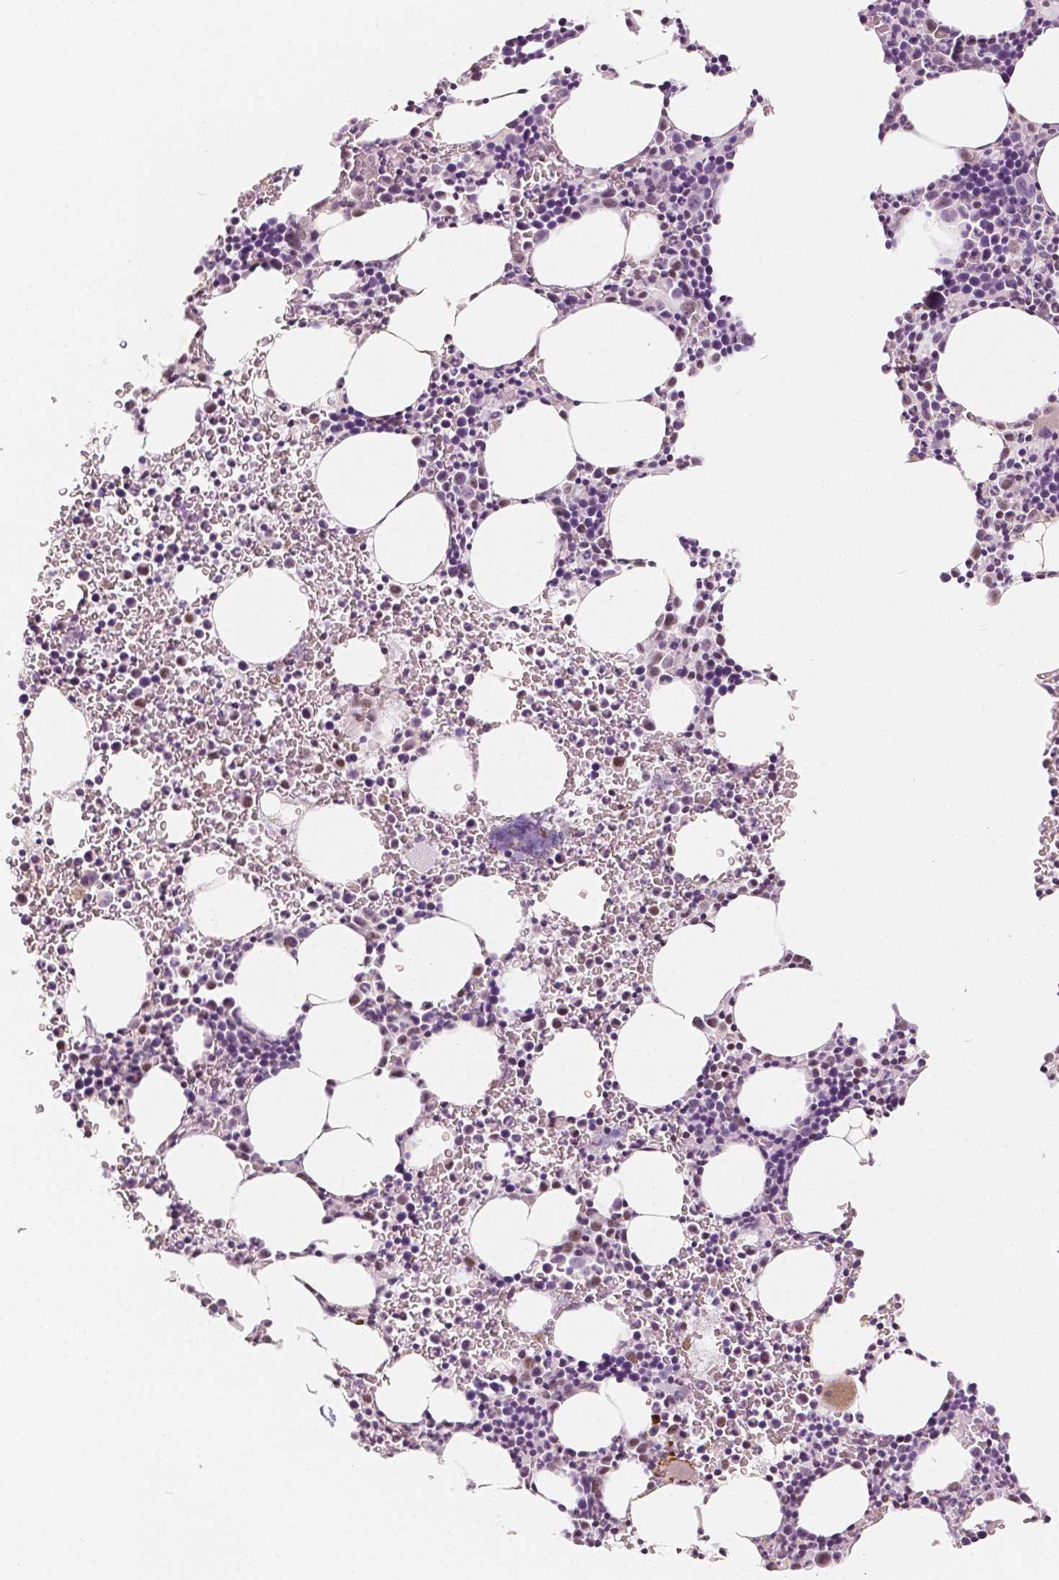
{"staining": {"intensity": "moderate", "quantity": "<25%", "location": "cytoplasmic/membranous"}, "tissue": "bone marrow", "cell_type": "Hematopoietic cells", "image_type": "normal", "snomed": [{"axis": "morphology", "description": "Normal tissue, NOS"}, {"axis": "topography", "description": "Bone marrow"}], "caption": "A high-resolution micrograph shows IHC staining of benign bone marrow, which shows moderate cytoplasmic/membranous expression in approximately <25% of hematopoietic cells.", "gene": "KDM5B", "patient": {"sex": "male", "age": 58}}